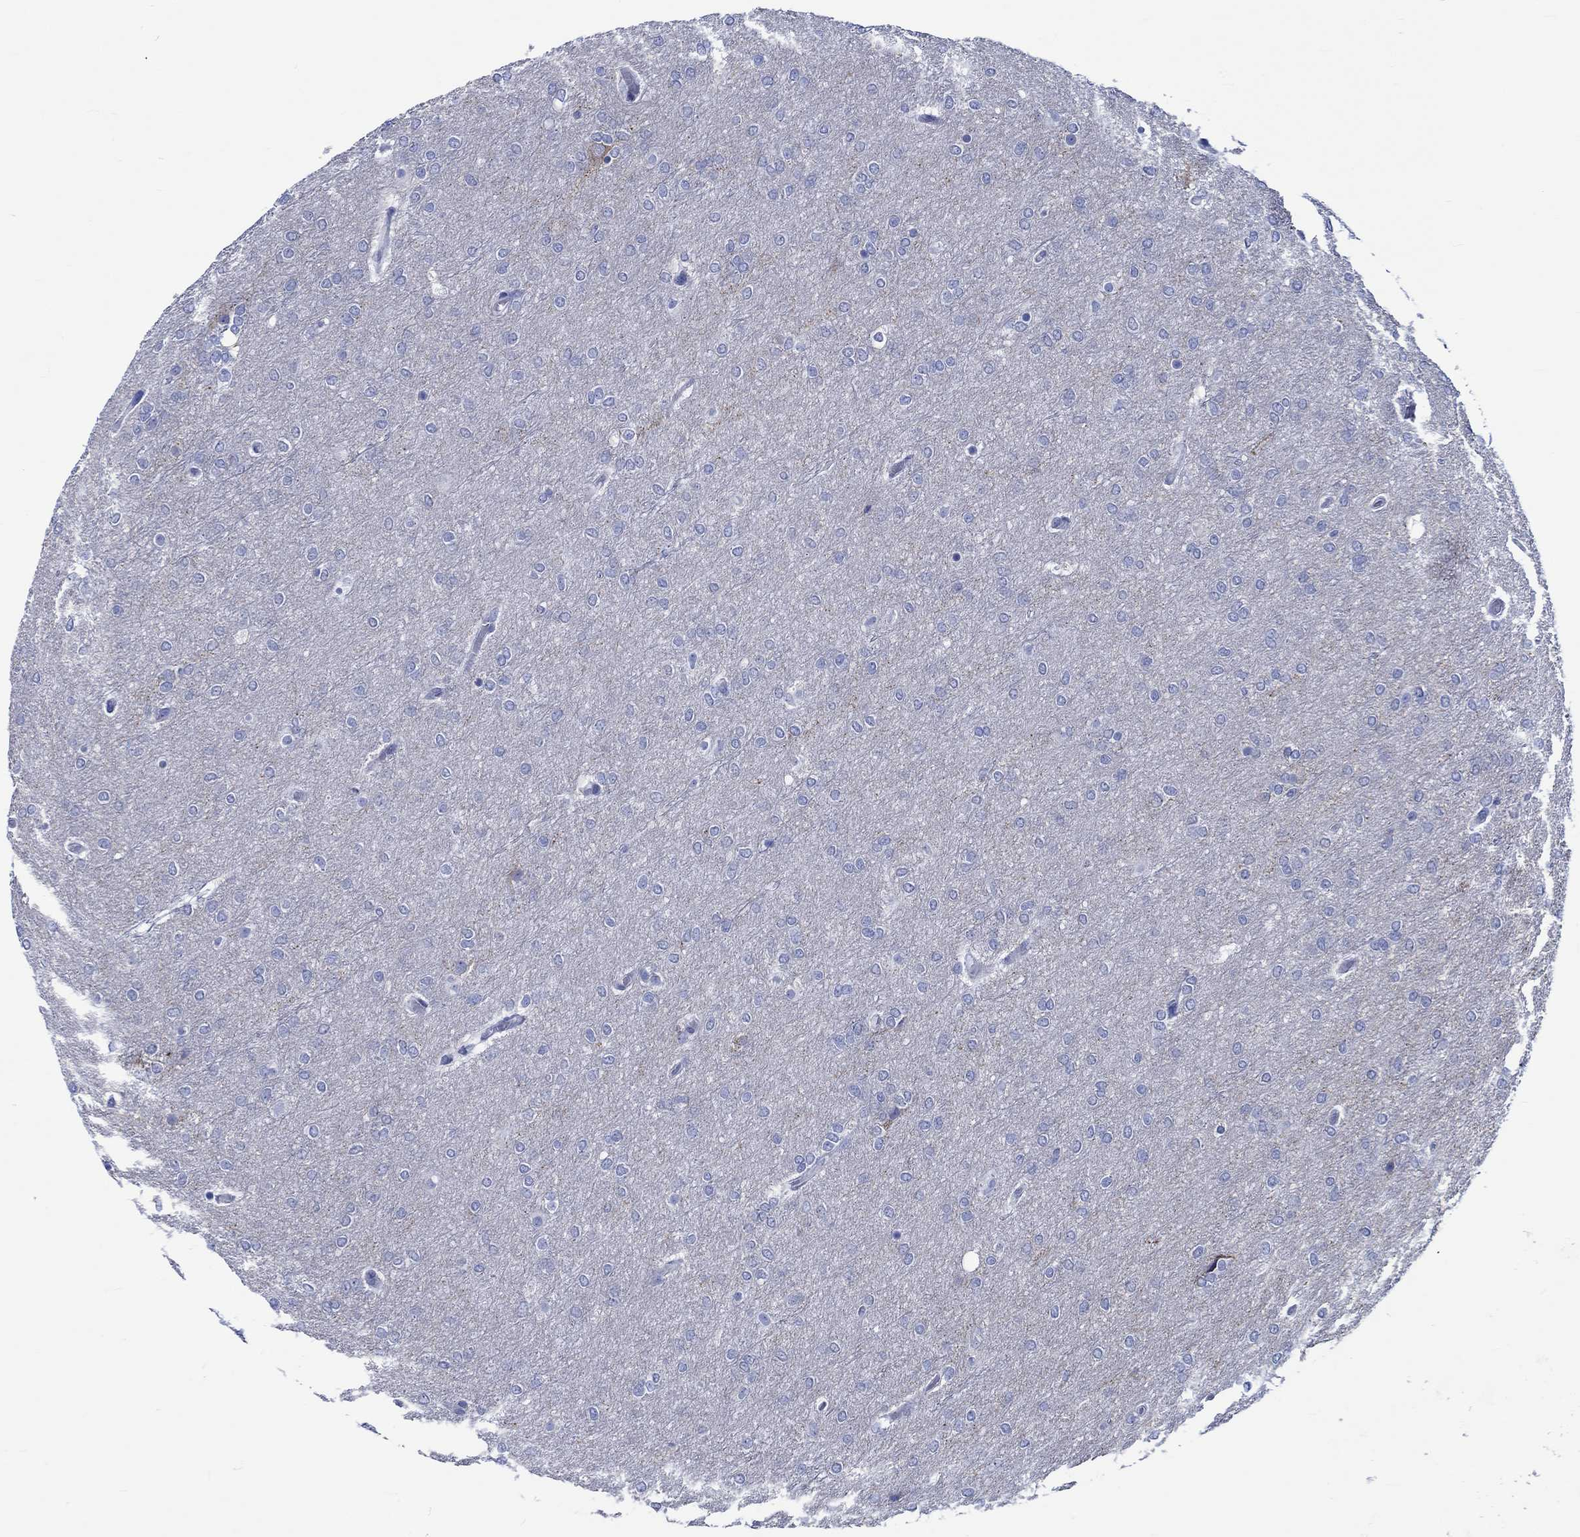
{"staining": {"intensity": "negative", "quantity": "none", "location": "none"}, "tissue": "glioma", "cell_type": "Tumor cells", "image_type": "cancer", "snomed": [{"axis": "morphology", "description": "Glioma, malignant, High grade"}, {"axis": "topography", "description": "Brain"}], "caption": "Glioma was stained to show a protein in brown. There is no significant expression in tumor cells.", "gene": "PTPRN2", "patient": {"sex": "female", "age": 61}}